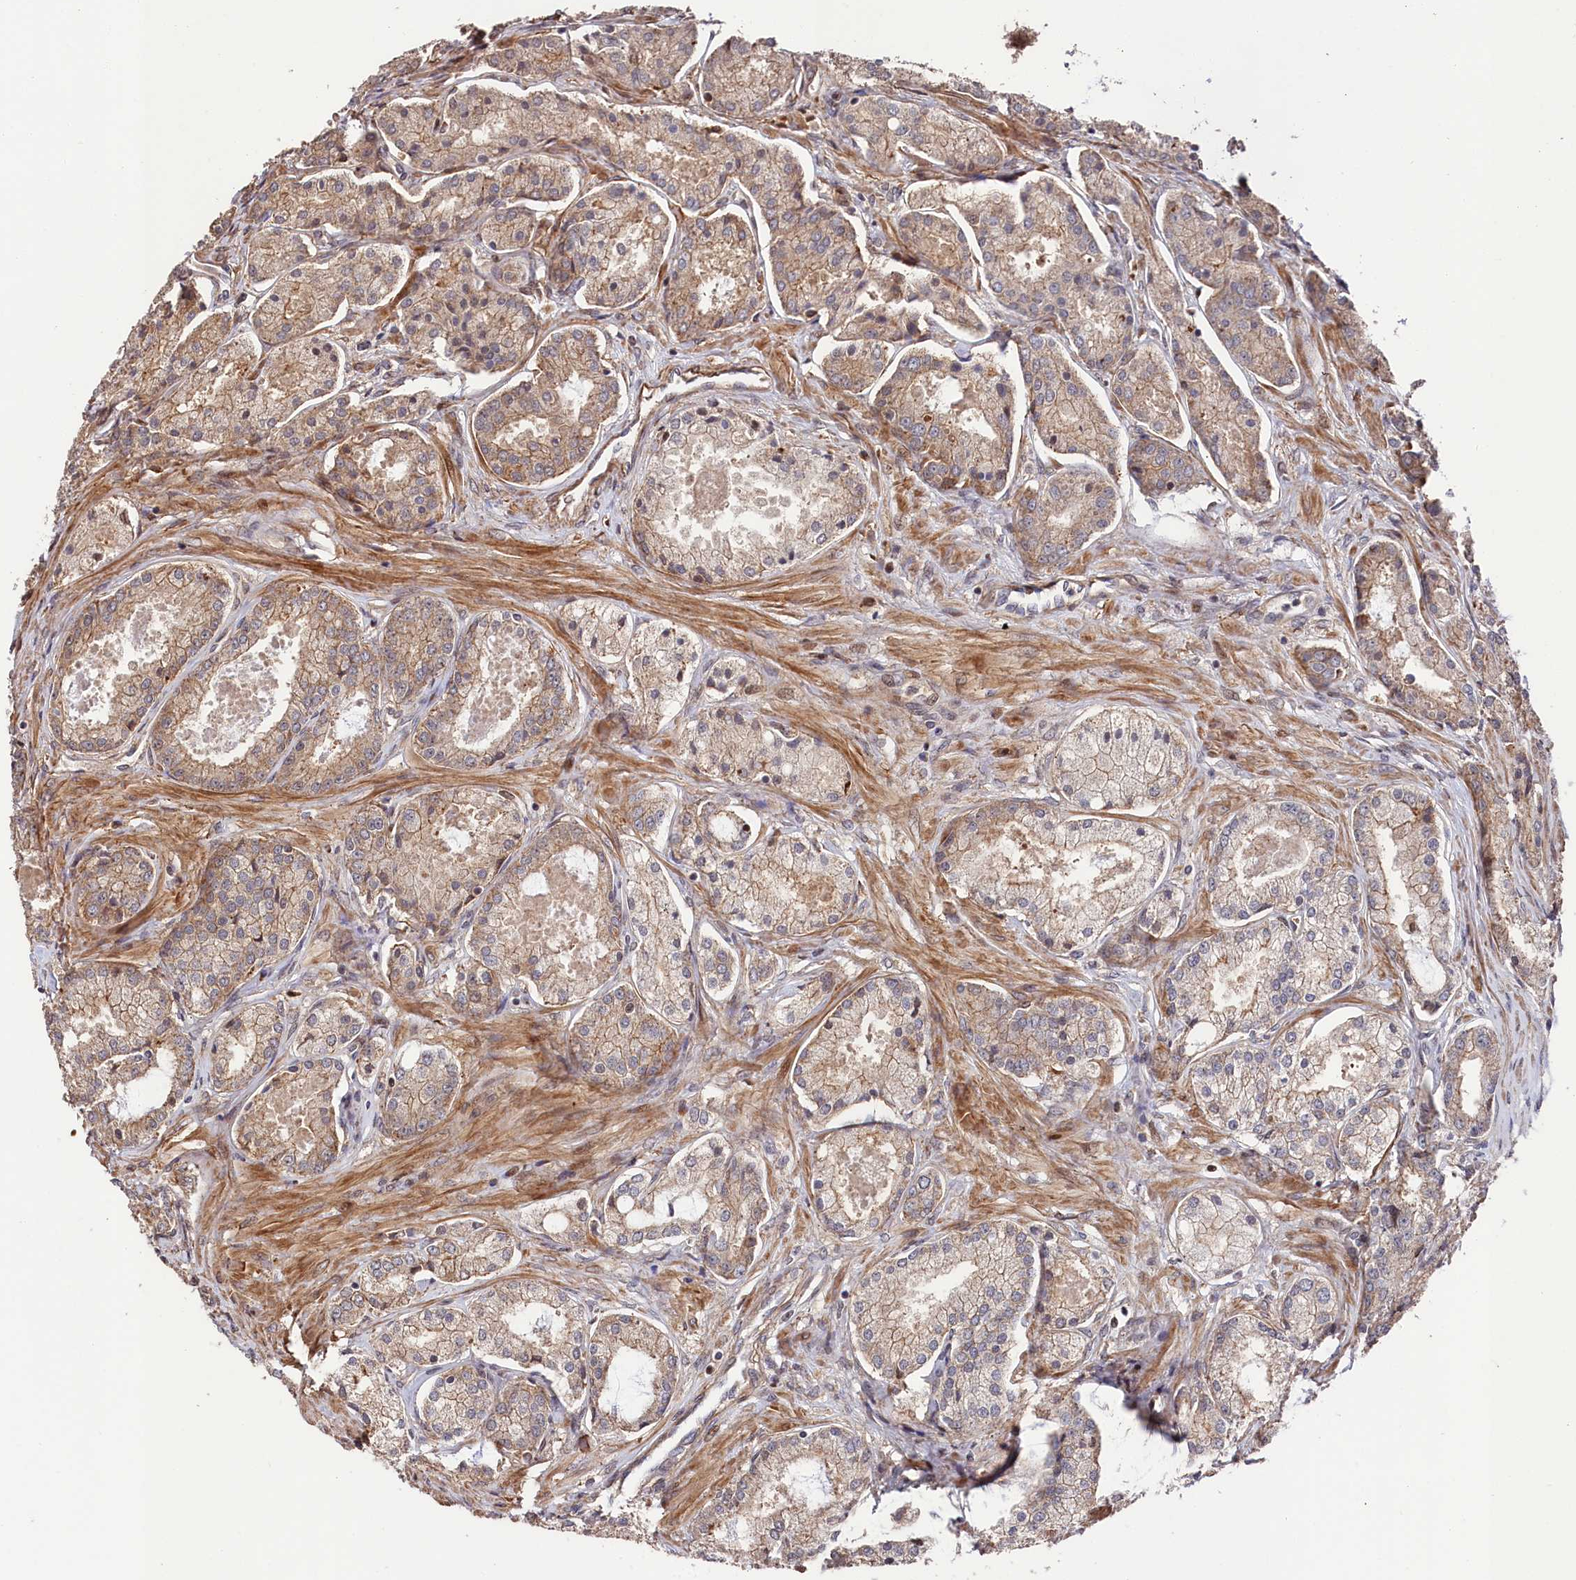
{"staining": {"intensity": "moderate", "quantity": ">75%", "location": "cytoplasmic/membranous"}, "tissue": "prostate cancer", "cell_type": "Tumor cells", "image_type": "cancer", "snomed": [{"axis": "morphology", "description": "Adenocarcinoma, Low grade"}, {"axis": "topography", "description": "Prostate"}], "caption": "The immunohistochemical stain highlights moderate cytoplasmic/membranous expression in tumor cells of prostate adenocarcinoma (low-grade) tissue. The staining was performed using DAB to visualize the protein expression in brown, while the nuclei were stained in blue with hematoxylin (Magnification: 20x).", "gene": "TNKS1BP1", "patient": {"sex": "male", "age": 68}}